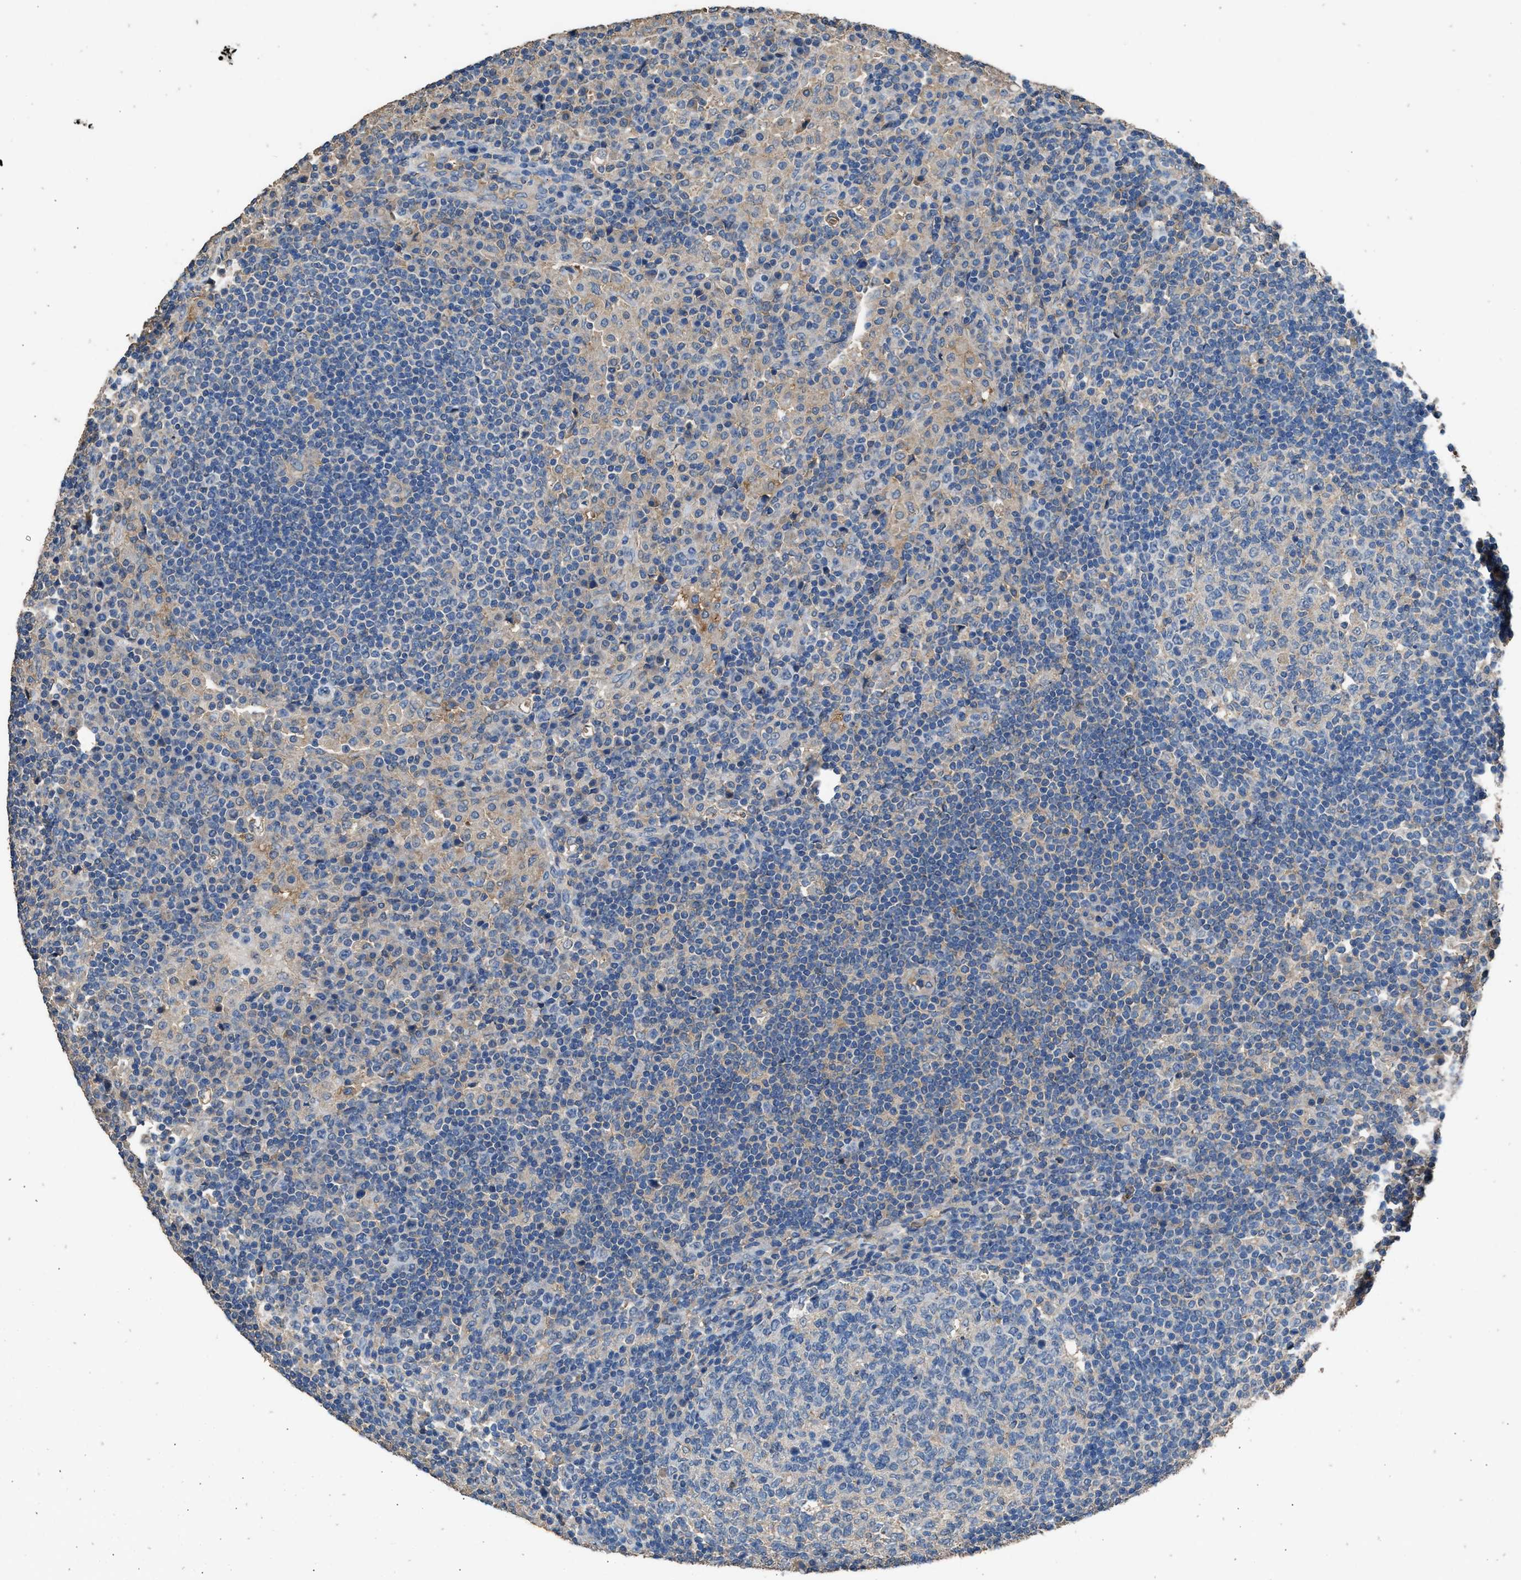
{"staining": {"intensity": "weak", "quantity": "25%-75%", "location": "cytoplasmic/membranous"}, "tissue": "lymph node", "cell_type": "Germinal center cells", "image_type": "normal", "snomed": [{"axis": "morphology", "description": "Normal tissue, NOS"}, {"axis": "topography", "description": "Lymph node"}], "caption": "The immunohistochemical stain shows weak cytoplasmic/membranous staining in germinal center cells of normal lymph node. (Stains: DAB (3,3'-diaminobenzidine) in brown, nuclei in blue, Microscopy: brightfield microscopy at high magnification).", "gene": "ITSN1", "patient": {"sex": "female", "age": 53}}